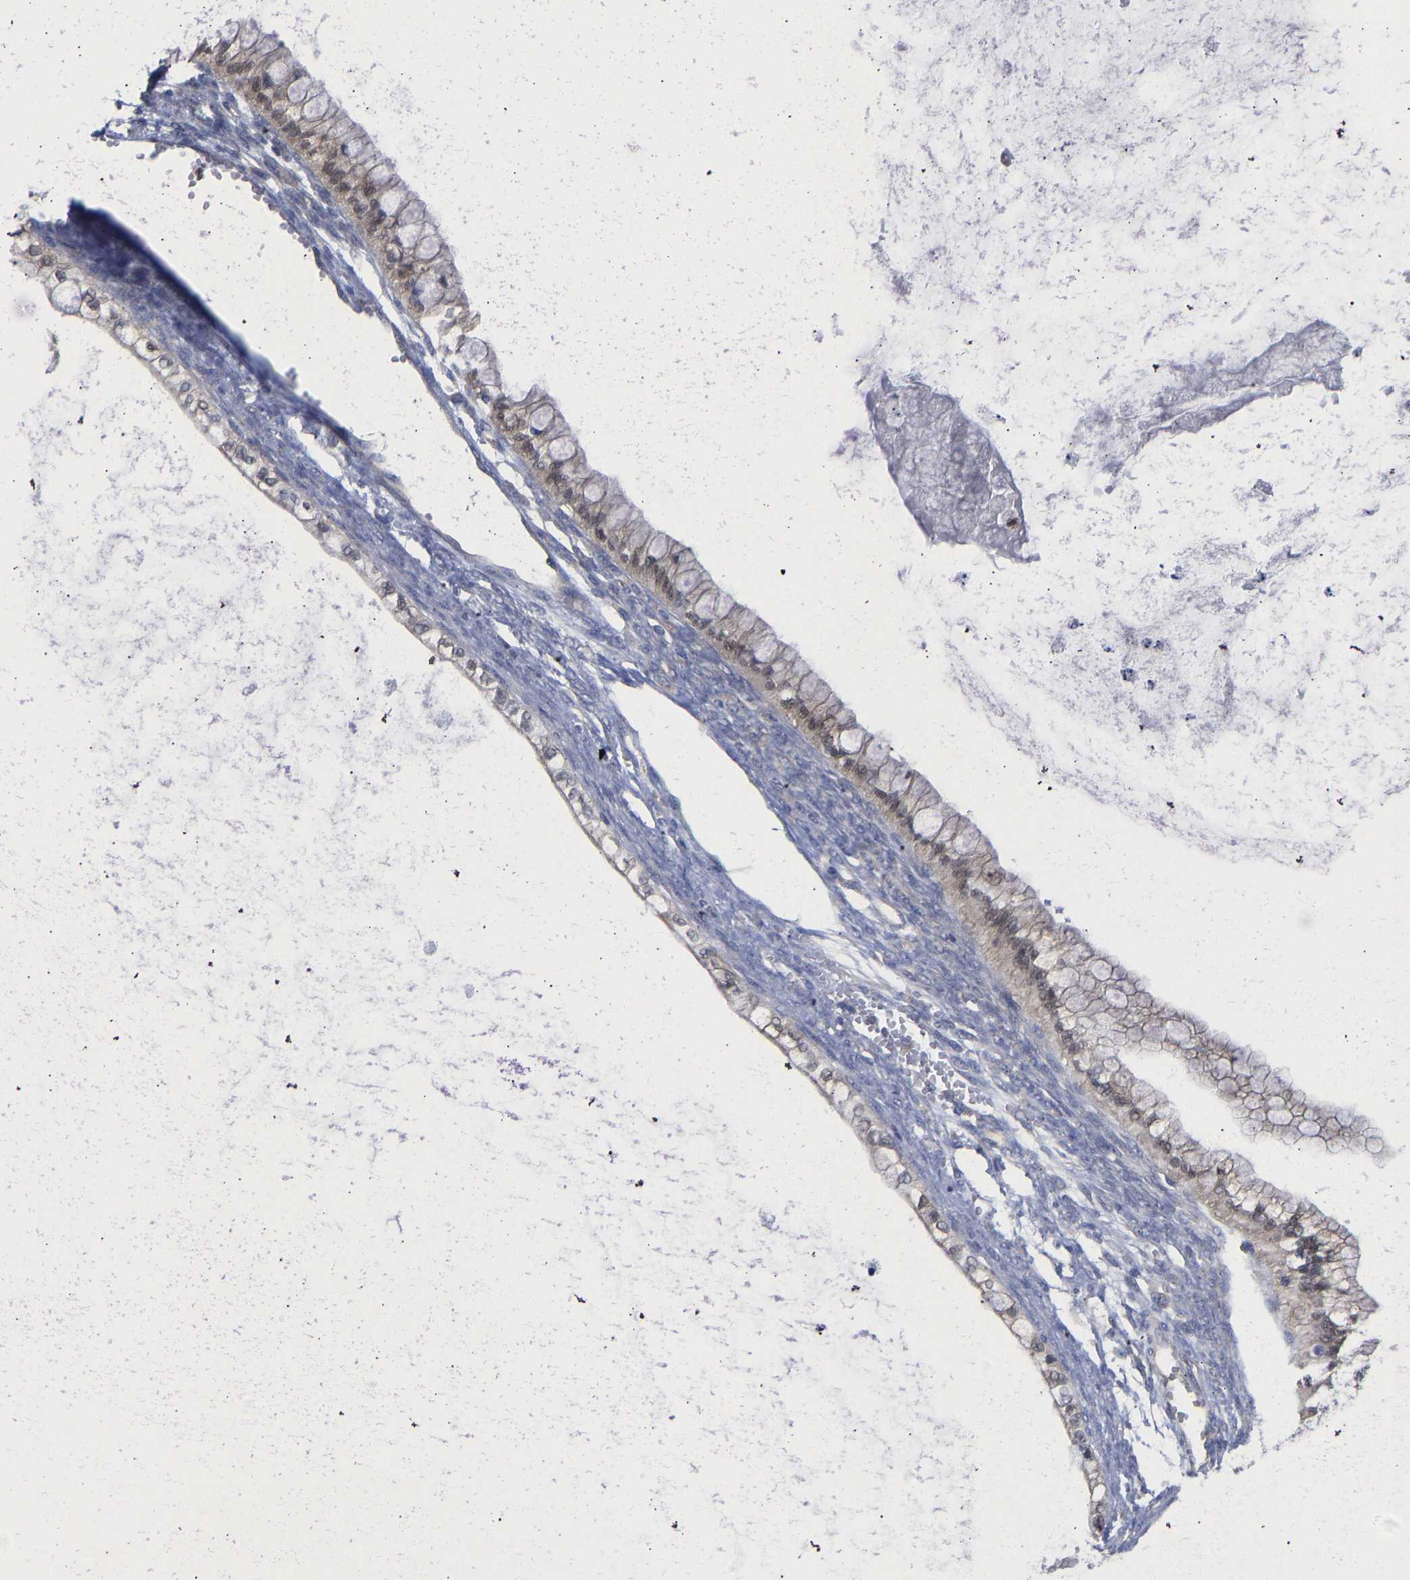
{"staining": {"intensity": "weak", "quantity": "25%-75%", "location": "cytoplasmic/membranous,nuclear"}, "tissue": "ovarian cancer", "cell_type": "Tumor cells", "image_type": "cancer", "snomed": [{"axis": "morphology", "description": "Cystadenocarcinoma, mucinous, NOS"}, {"axis": "topography", "description": "Ovary"}], "caption": "Ovarian mucinous cystadenocarcinoma stained with a brown dye demonstrates weak cytoplasmic/membranous and nuclear positive positivity in about 25%-75% of tumor cells.", "gene": "MAP2K3", "patient": {"sex": "female", "age": 57}}